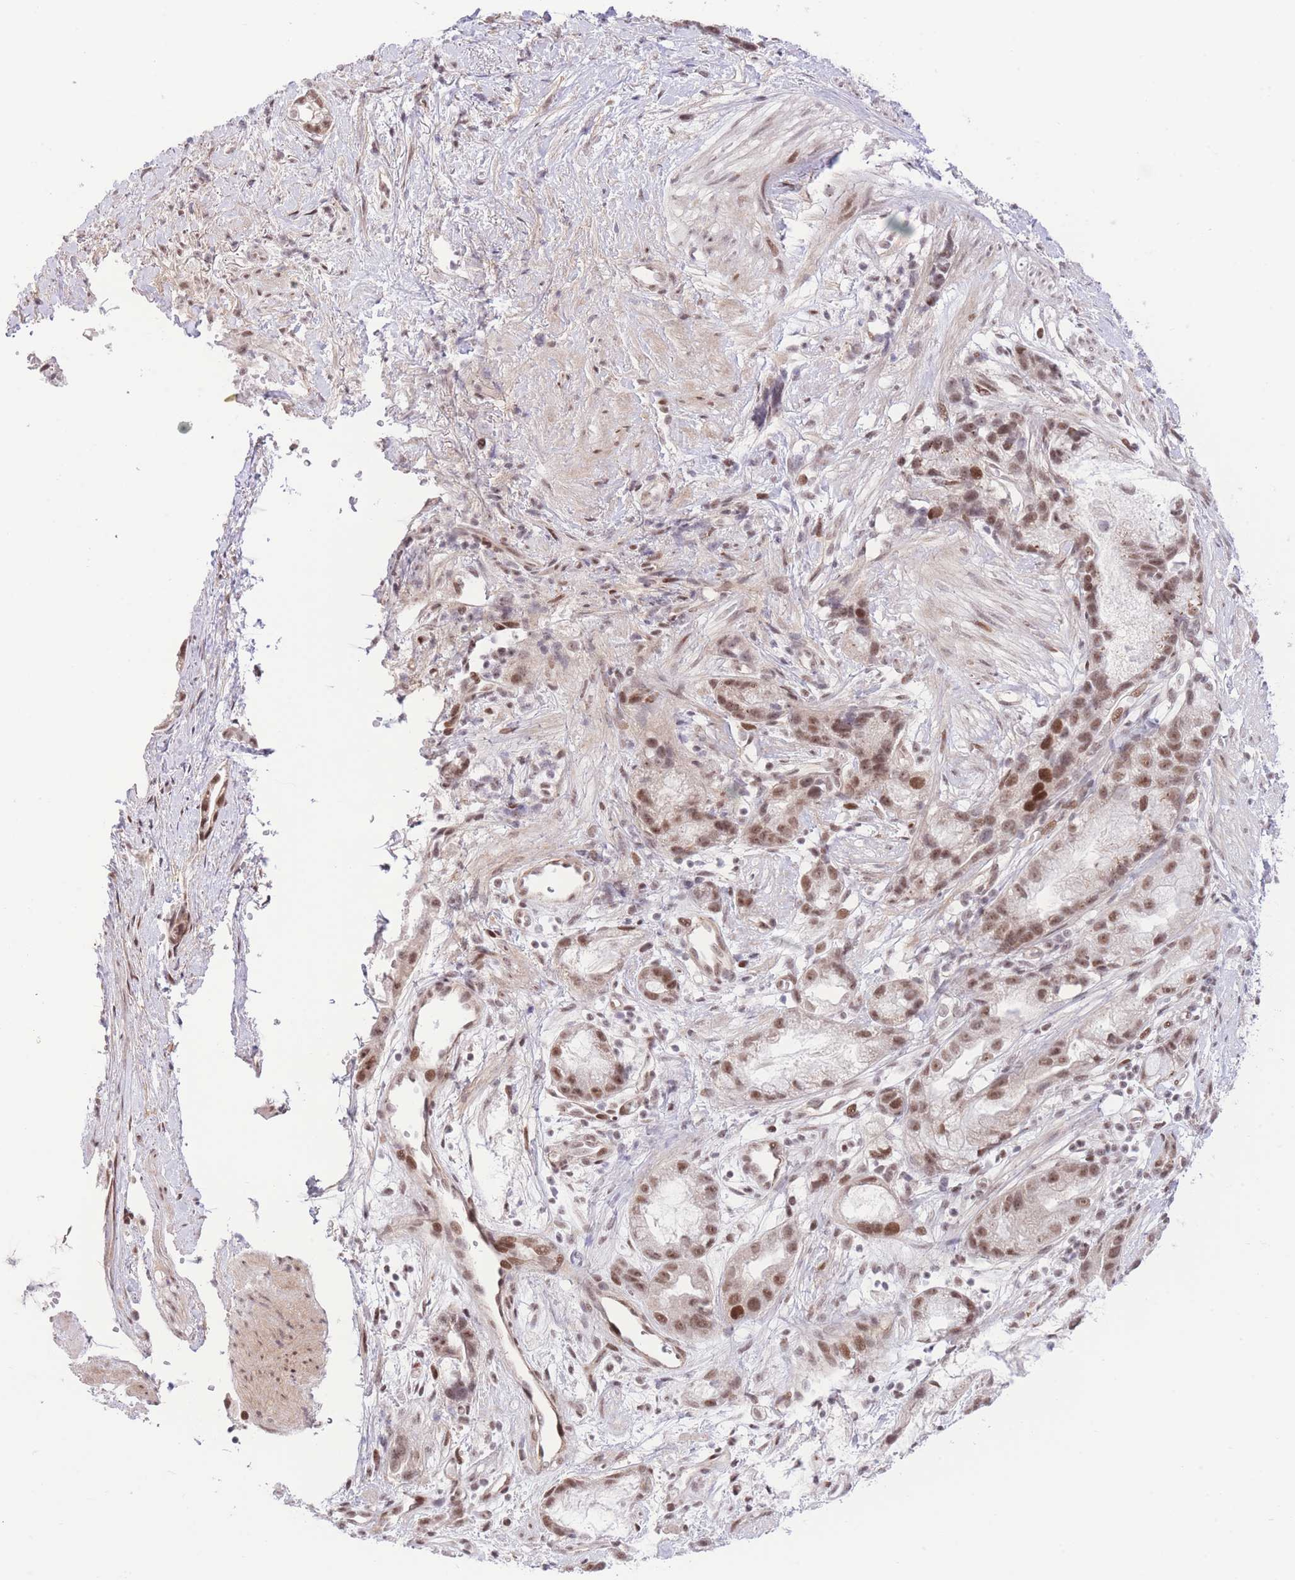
{"staining": {"intensity": "moderate", "quantity": ">75%", "location": "nuclear"}, "tissue": "stomach cancer", "cell_type": "Tumor cells", "image_type": "cancer", "snomed": [{"axis": "morphology", "description": "Adenocarcinoma, NOS"}, {"axis": "topography", "description": "Stomach"}], "caption": "Brown immunohistochemical staining in human stomach cancer (adenocarcinoma) displays moderate nuclear staining in approximately >75% of tumor cells.", "gene": "PCIF1", "patient": {"sex": "male", "age": 55}}